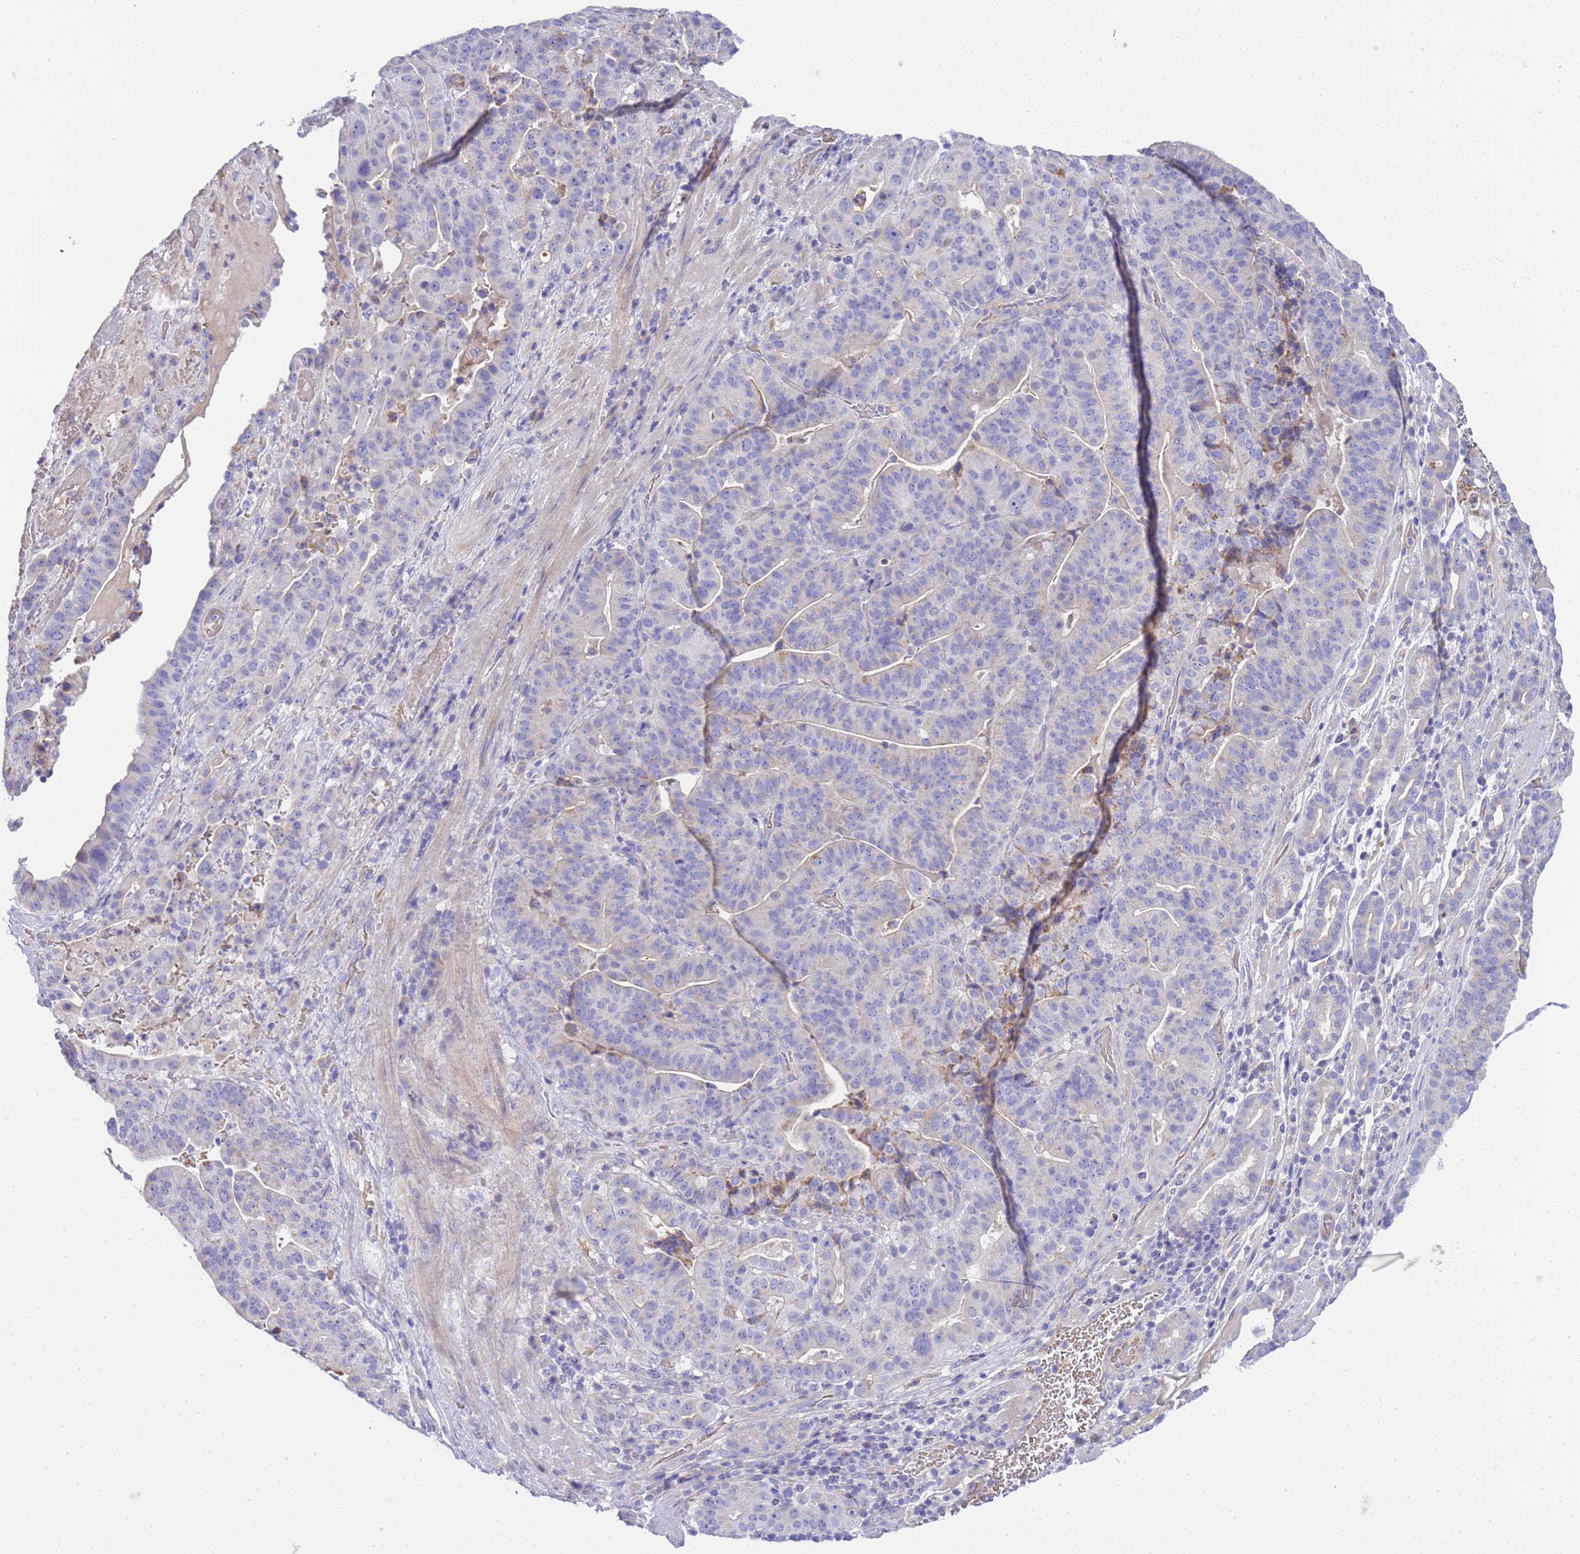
{"staining": {"intensity": "negative", "quantity": "none", "location": "none"}, "tissue": "stomach cancer", "cell_type": "Tumor cells", "image_type": "cancer", "snomed": [{"axis": "morphology", "description": "Adenocarcinoma, NOS"}, {"axis": "topography", "description": "Stomach"}], "caption": "Immunohistochemistry photomicrograph of human stomach cancer (adenocarcinoma) stained for a protein (brown), which displays no positivity in tumor cells. (DAB (3,3'-diaminobenzidine) IHC visualized using brightfield microscopy, high magnification).", "gene": "RIPPLY2", "patient": {"sex": "male", "age": 48}}